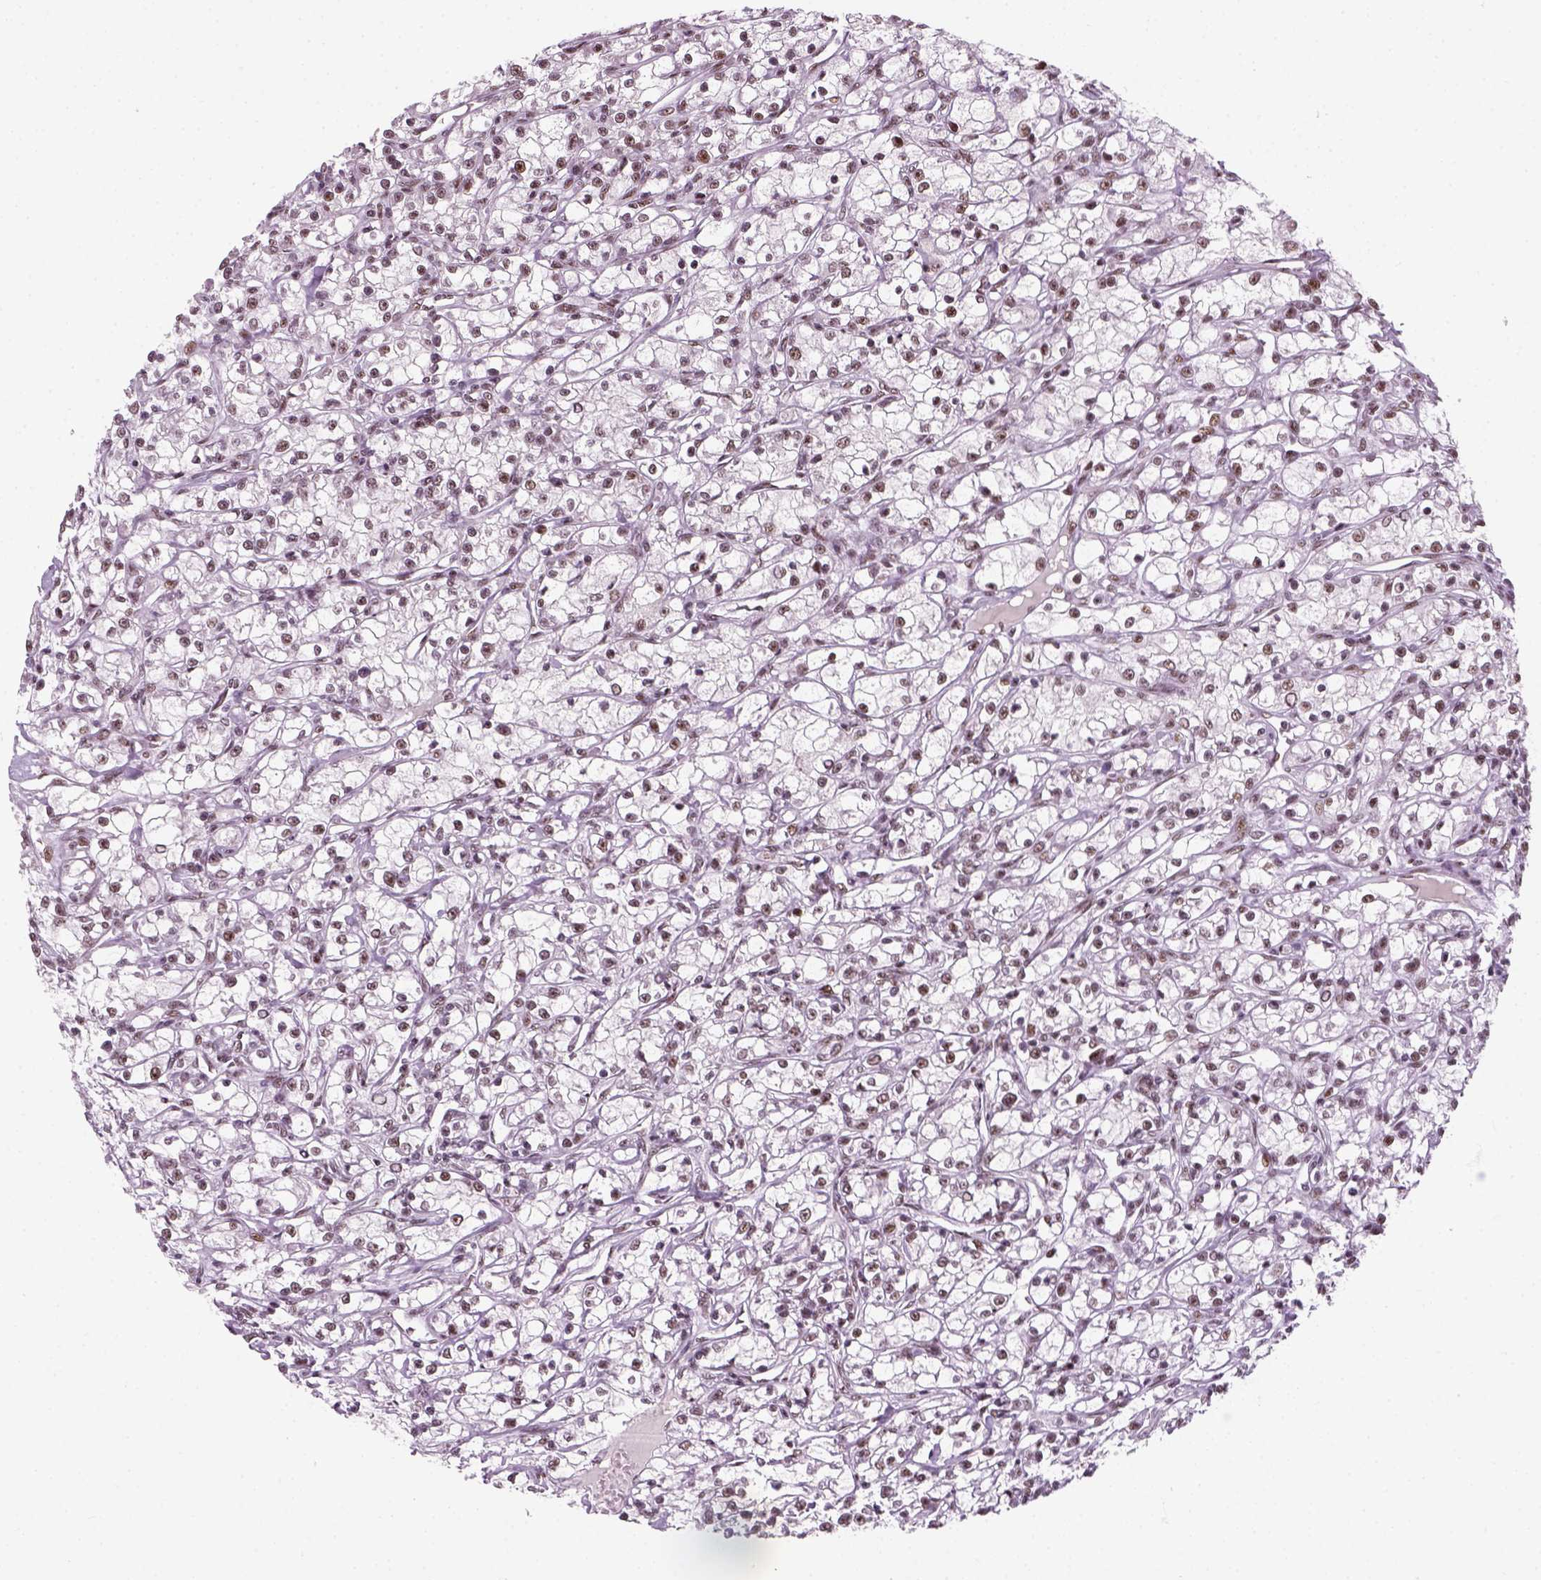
{"staining": {"intensity": "moderate", "quantity": "<25%", "location": "nuclear"}, "tissue": "renal cancer", "cell_type": "Tumor cells", "image_type": "cancer", "snomed": [{"axis": "morphology", "description": "Adenocarcinoma, NOS"}, {"axis": "topography", "description": "Kidney"}], "caption": "Renal cancer was stained to show a protein in brown. There is low levels of moderate nuclear positivity in approximately <25% of tumor cells.", "gene": "GTF2F1", "patient": {"sex": "female", "age": 59}}